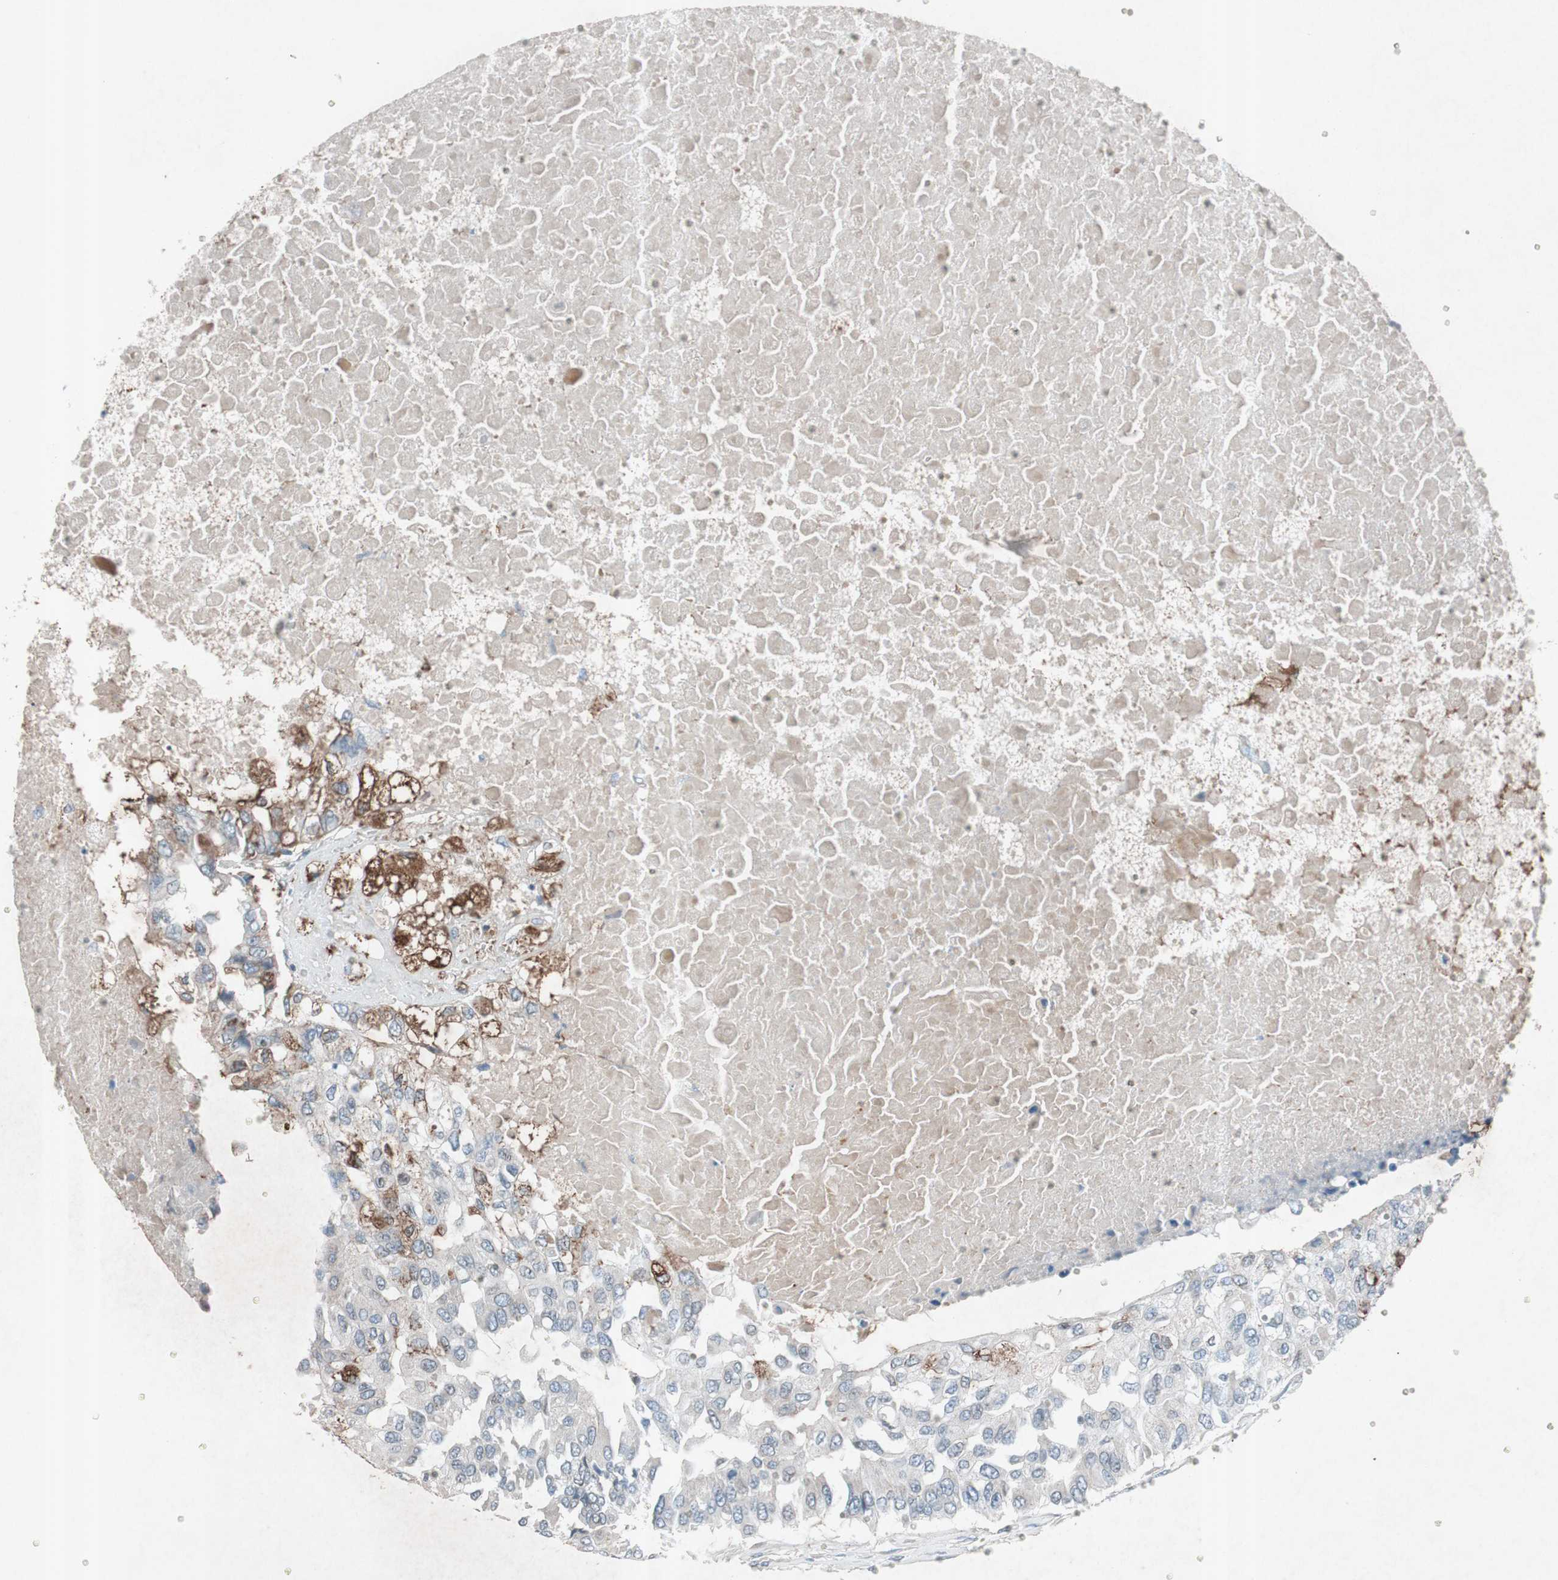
{"staining": {"intensity": "strong", "quantity": "25%-75%", "location": "cytoplasmic/membranous"}, "tissue": "breast cancer", "cell_type": "Tumor cells", "image_type": "cancer", "snomed": [{"axis": "morphology", "description": "Normal tissue, NOS"}, {"axis": "morphology", "description": "Duct carcinoma"}, {"axis": "topography", "description": "Breast"}], "caption": "Immunohistochemical staining of human breast cancer (invasive ductal carcinoma) shows high levels of strong cytoplasmic/membranous staining in approximately 25%-75% of tumor cells.", "gene": "GRB7", "patient": {"sex": "female", "age": 49}}